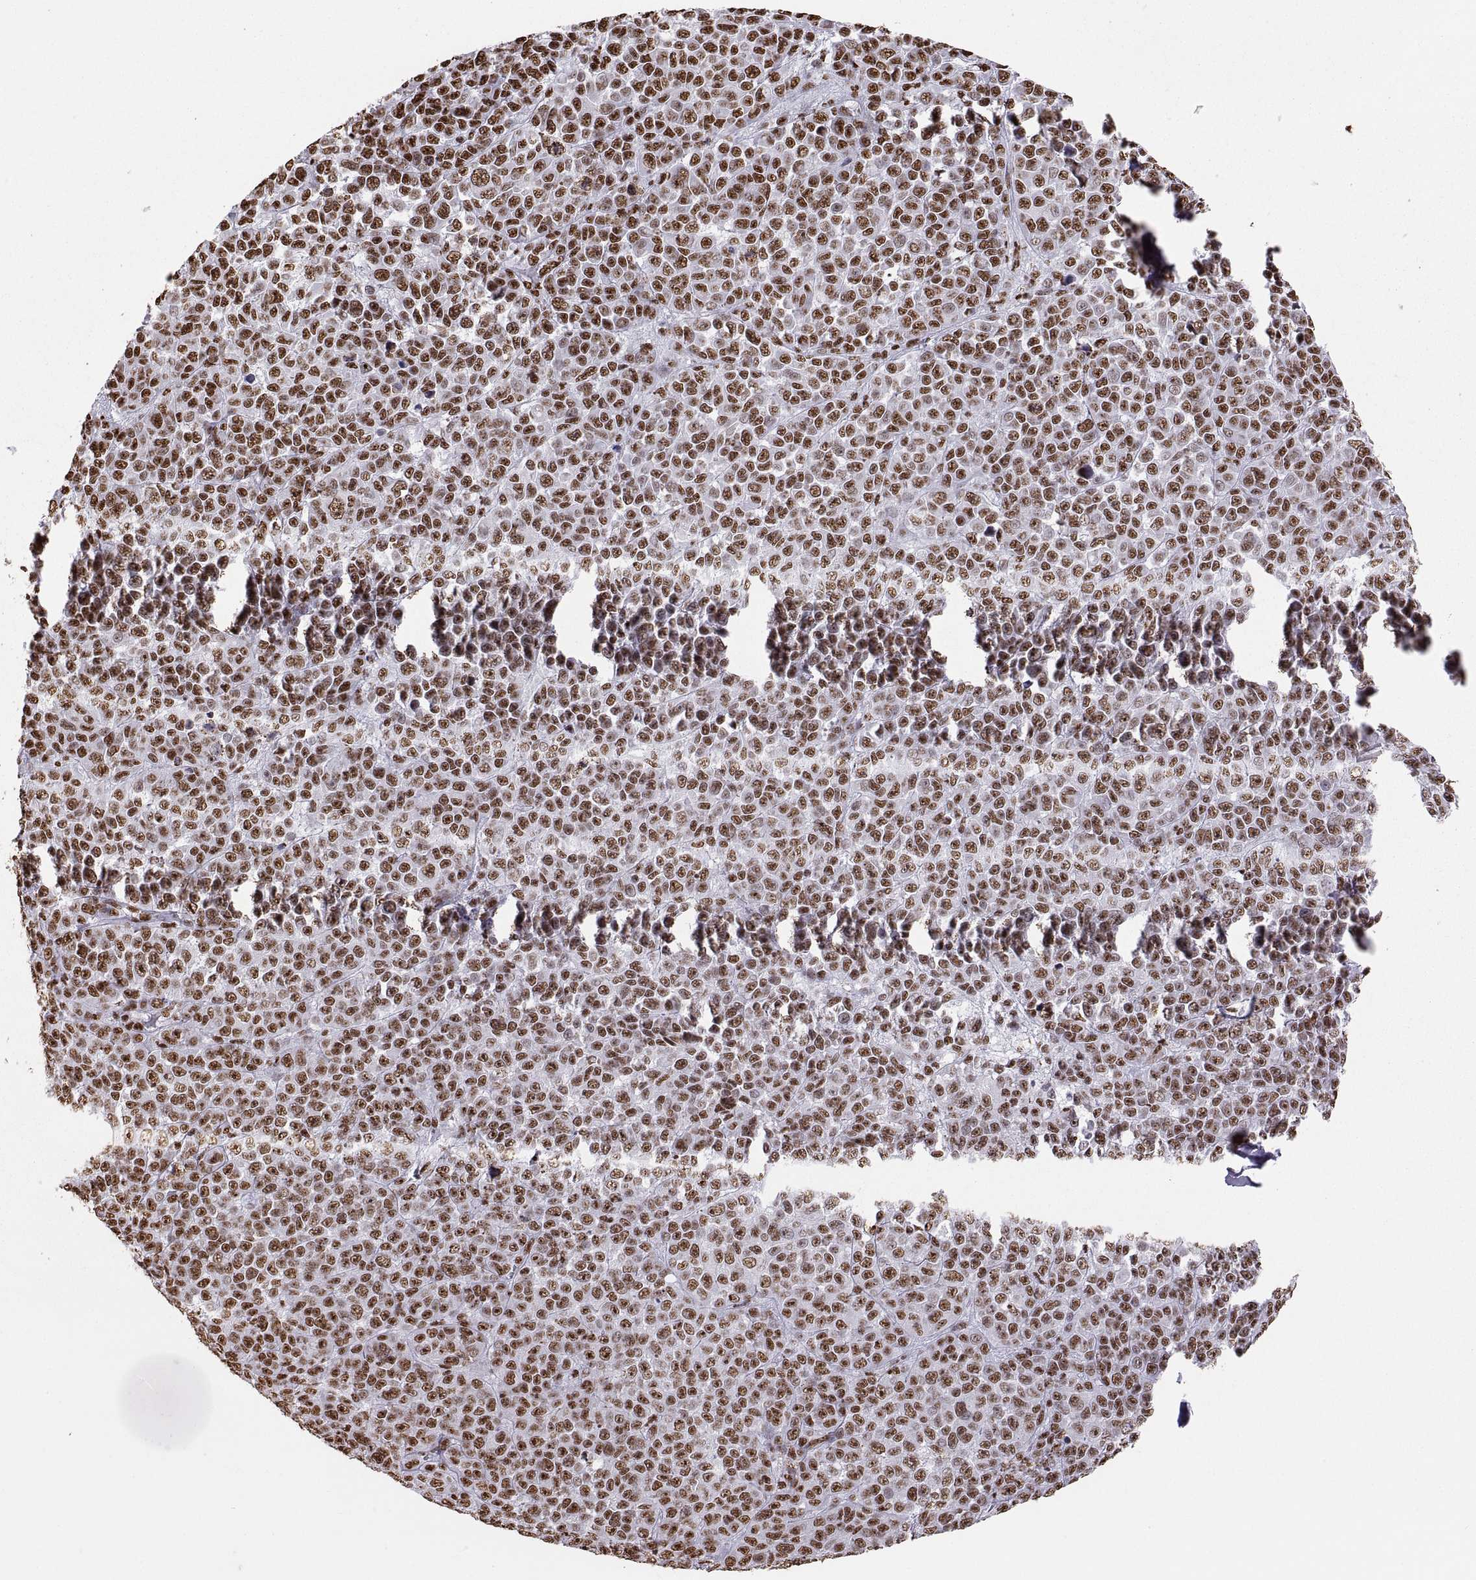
{"staining": {"intensity": "strong", "quantity": "25%-75%", "location": "nuclear"}, "tissue": "melanoma", "cell_type": "Tumor cells", "image_type": "cancer", "snomed": [{"axis": "morphology", "description": "Malignant melanoma, NOS"}, {"axis": "topography", "description": "Skin"}], "caption": "Strong nuclear protein staining is identified in approximately 25%-75% of tumor cells in melanoma.", "gene": "SNAI1", "patient": {"sex": "female", "age": 95}}